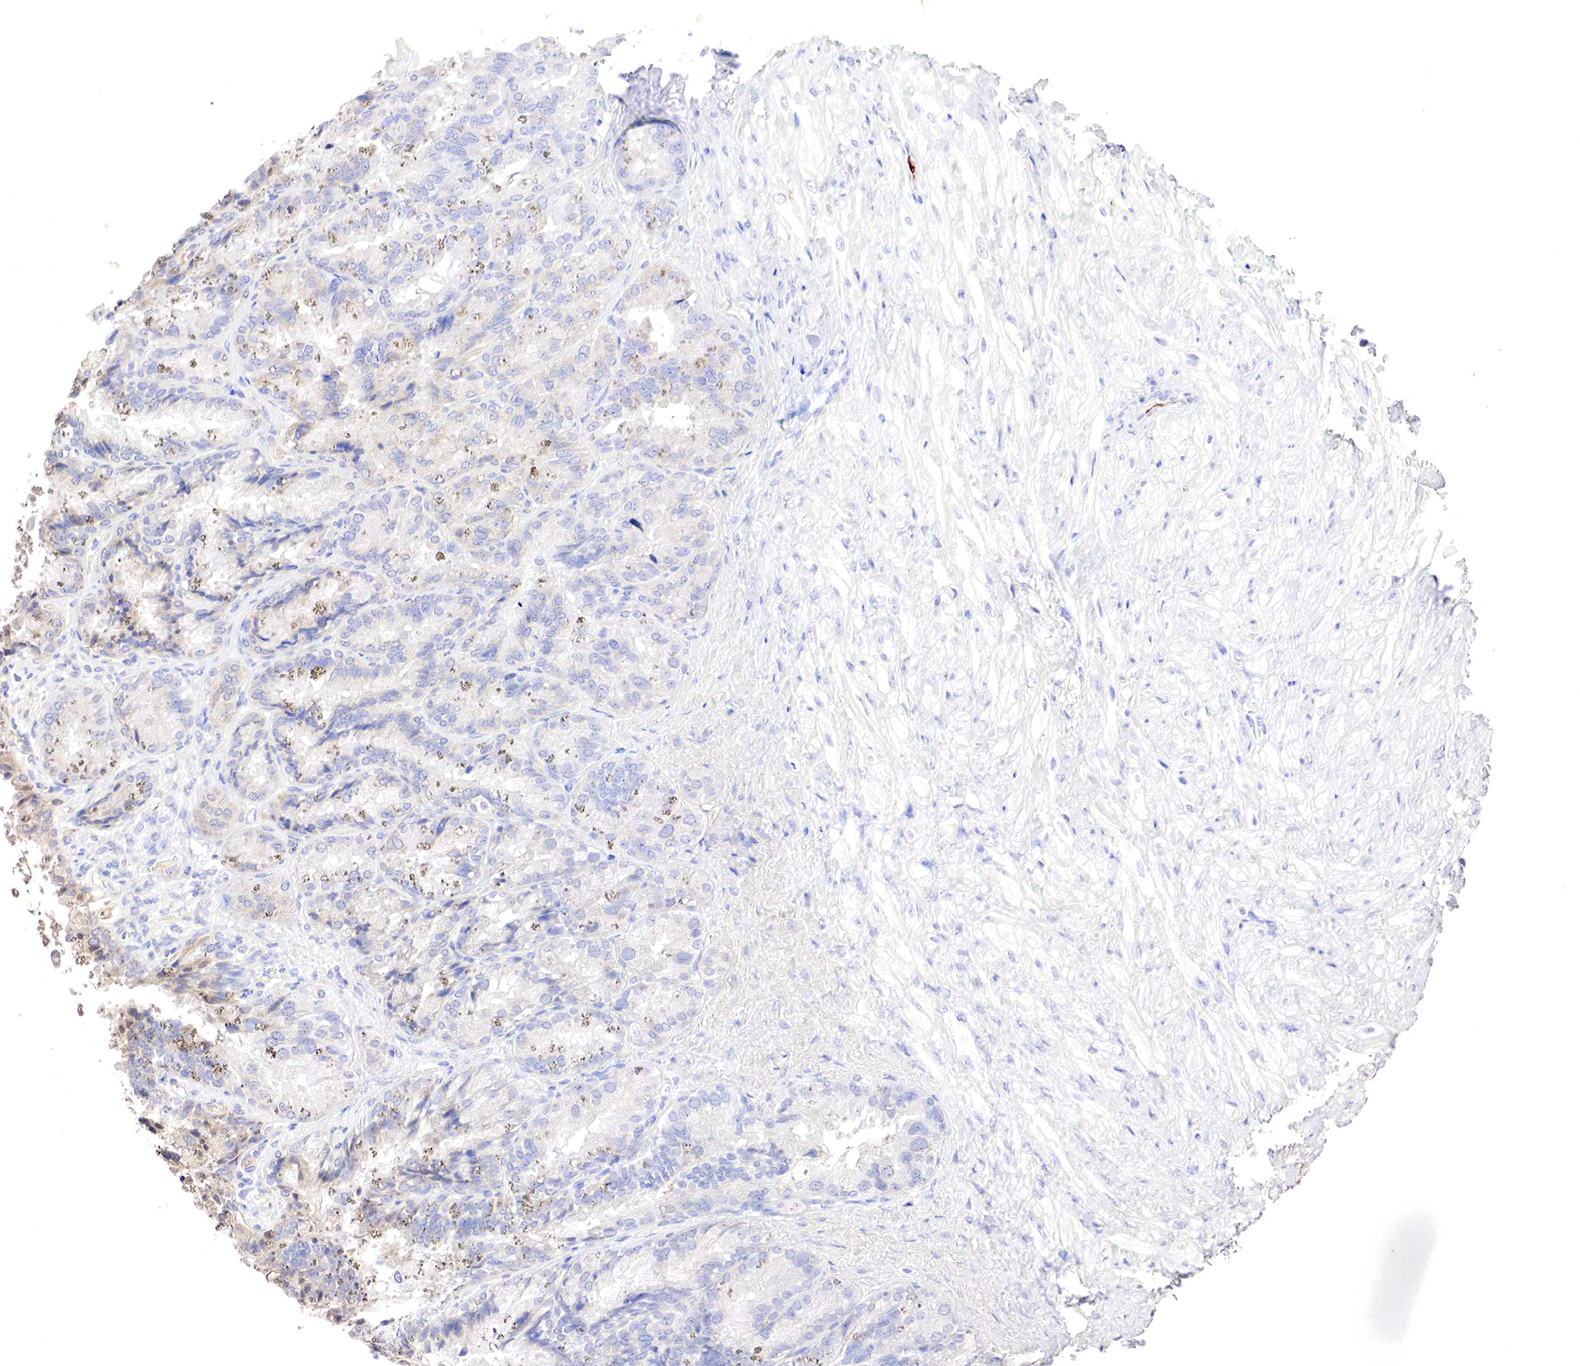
{"staining": {"intensity": "weak", "quantity": "25%-75%", "location": "cytoplasmic/membranous"}, "tissue": "seminal vesicle", "cell_type": "Glandular cells", "image_type": "normal", "snomed": [{"axis": "morphology", "description": "Normal tissue, NOS"}, {"axis": "topography", "description": "Seminal veicle"}], "caption": "Weak cytoplasmic/membranous expression is appreciated in about 25%-75% of glandular cells in unremarkable seminal vesicle. The staining is performed using DAB (3,3'-diaminobenzidine) brown chromogen to label protein expression. The nuclei are counter-stained blue using hematoxylin.", "gene": "GATA1", "patient": {"sex": "male", "age": 69}}